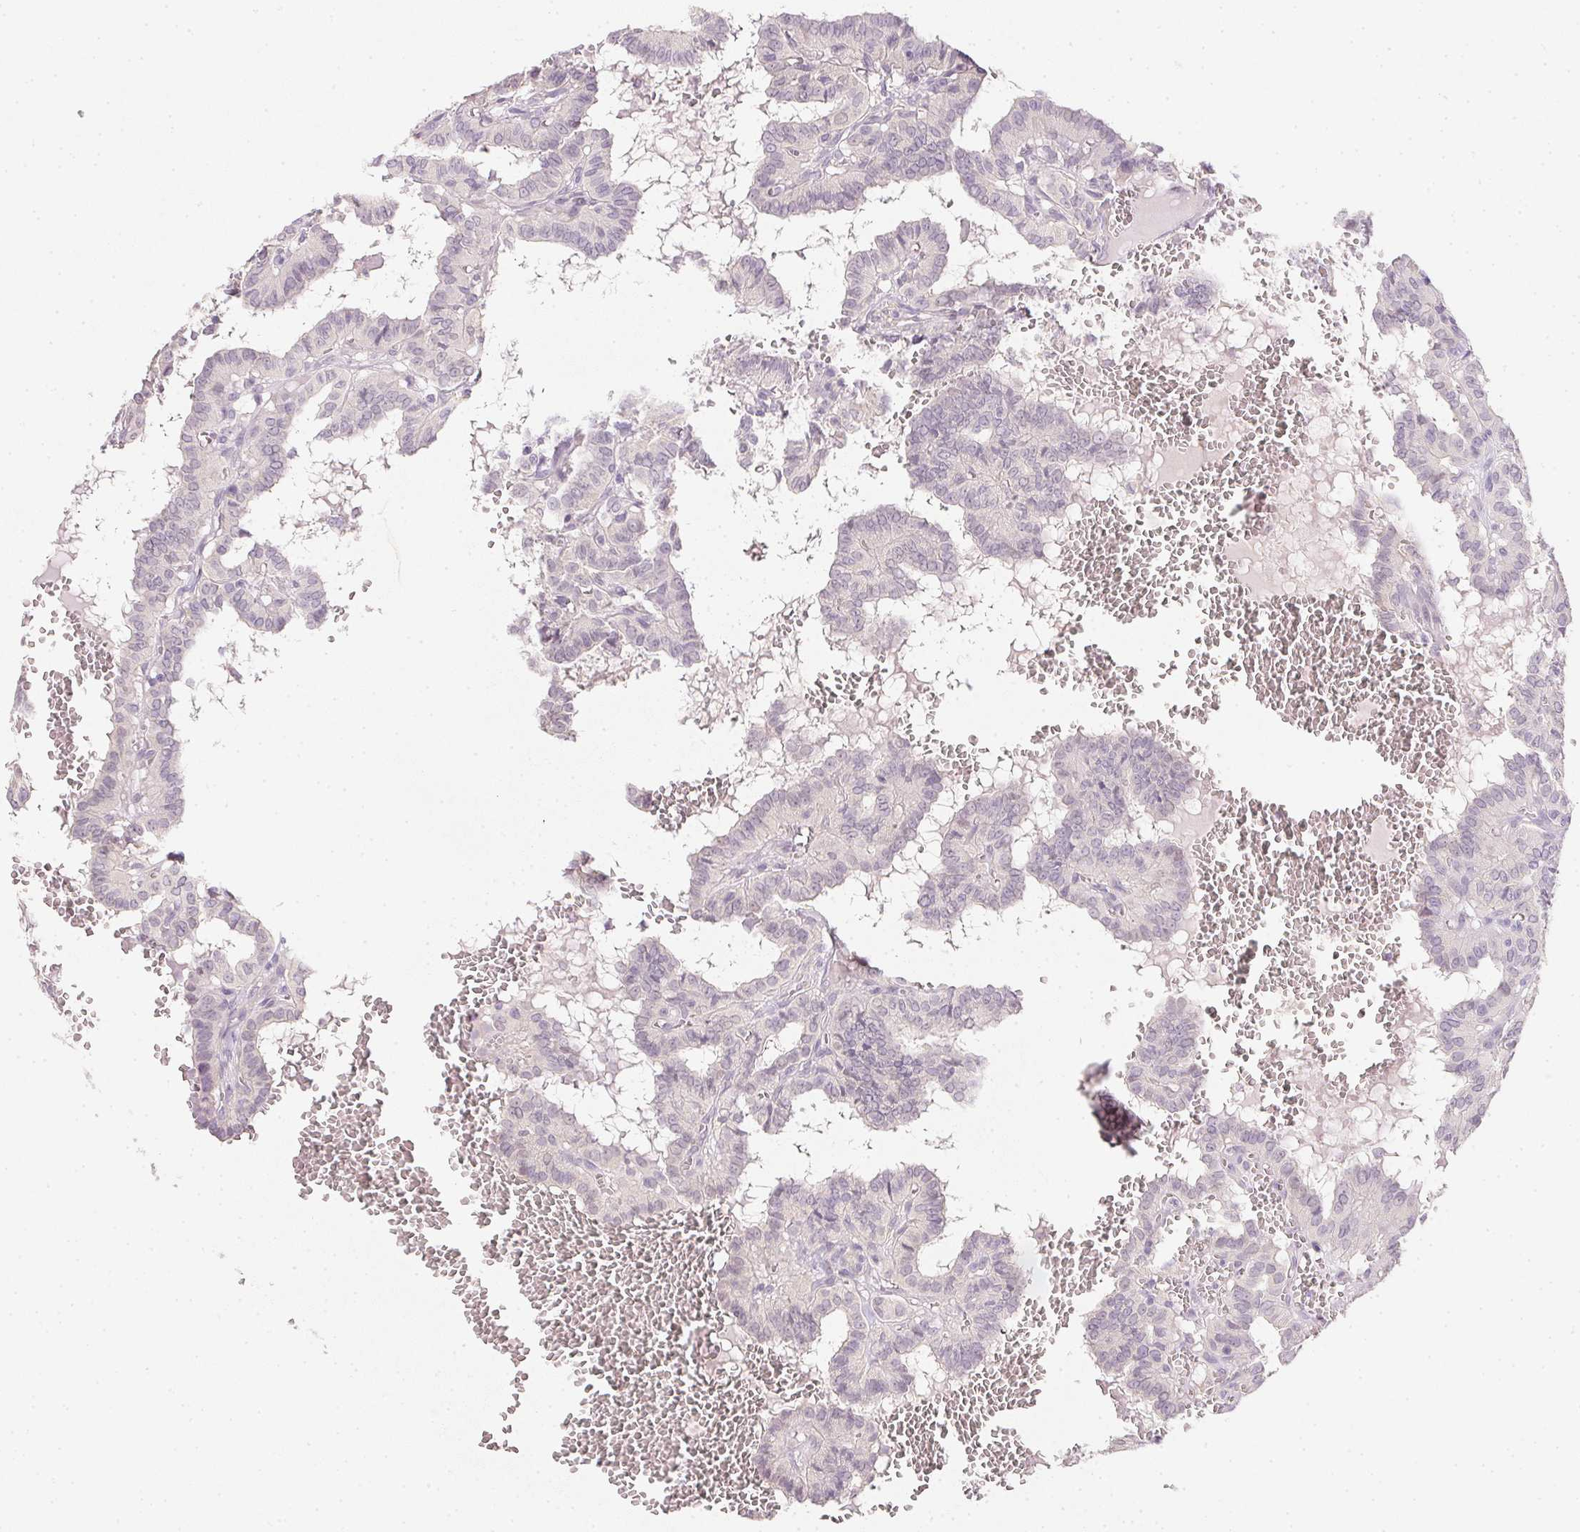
{"staining": {"intensity": "negative", "quantity": "none", "location": "none"}, "tissue": "thyroid cancer", "cell_type": "Tumor cells", "image_type": "cancer", "snomed": [{"axis": "morphology", "description": "Papillary adenocarcinoma, NOS"}, {"axis": "topography", "description": "Thyroid gland"}], "caption": "High magnification brightfield microscopy of thyroid cancer stained with DAB (brown) and counterstained with hematoxylin (blue): tumor cells show no significant positivity.", "gene": "ZBBX", "patient": {"sex": "female", "age": 21}}